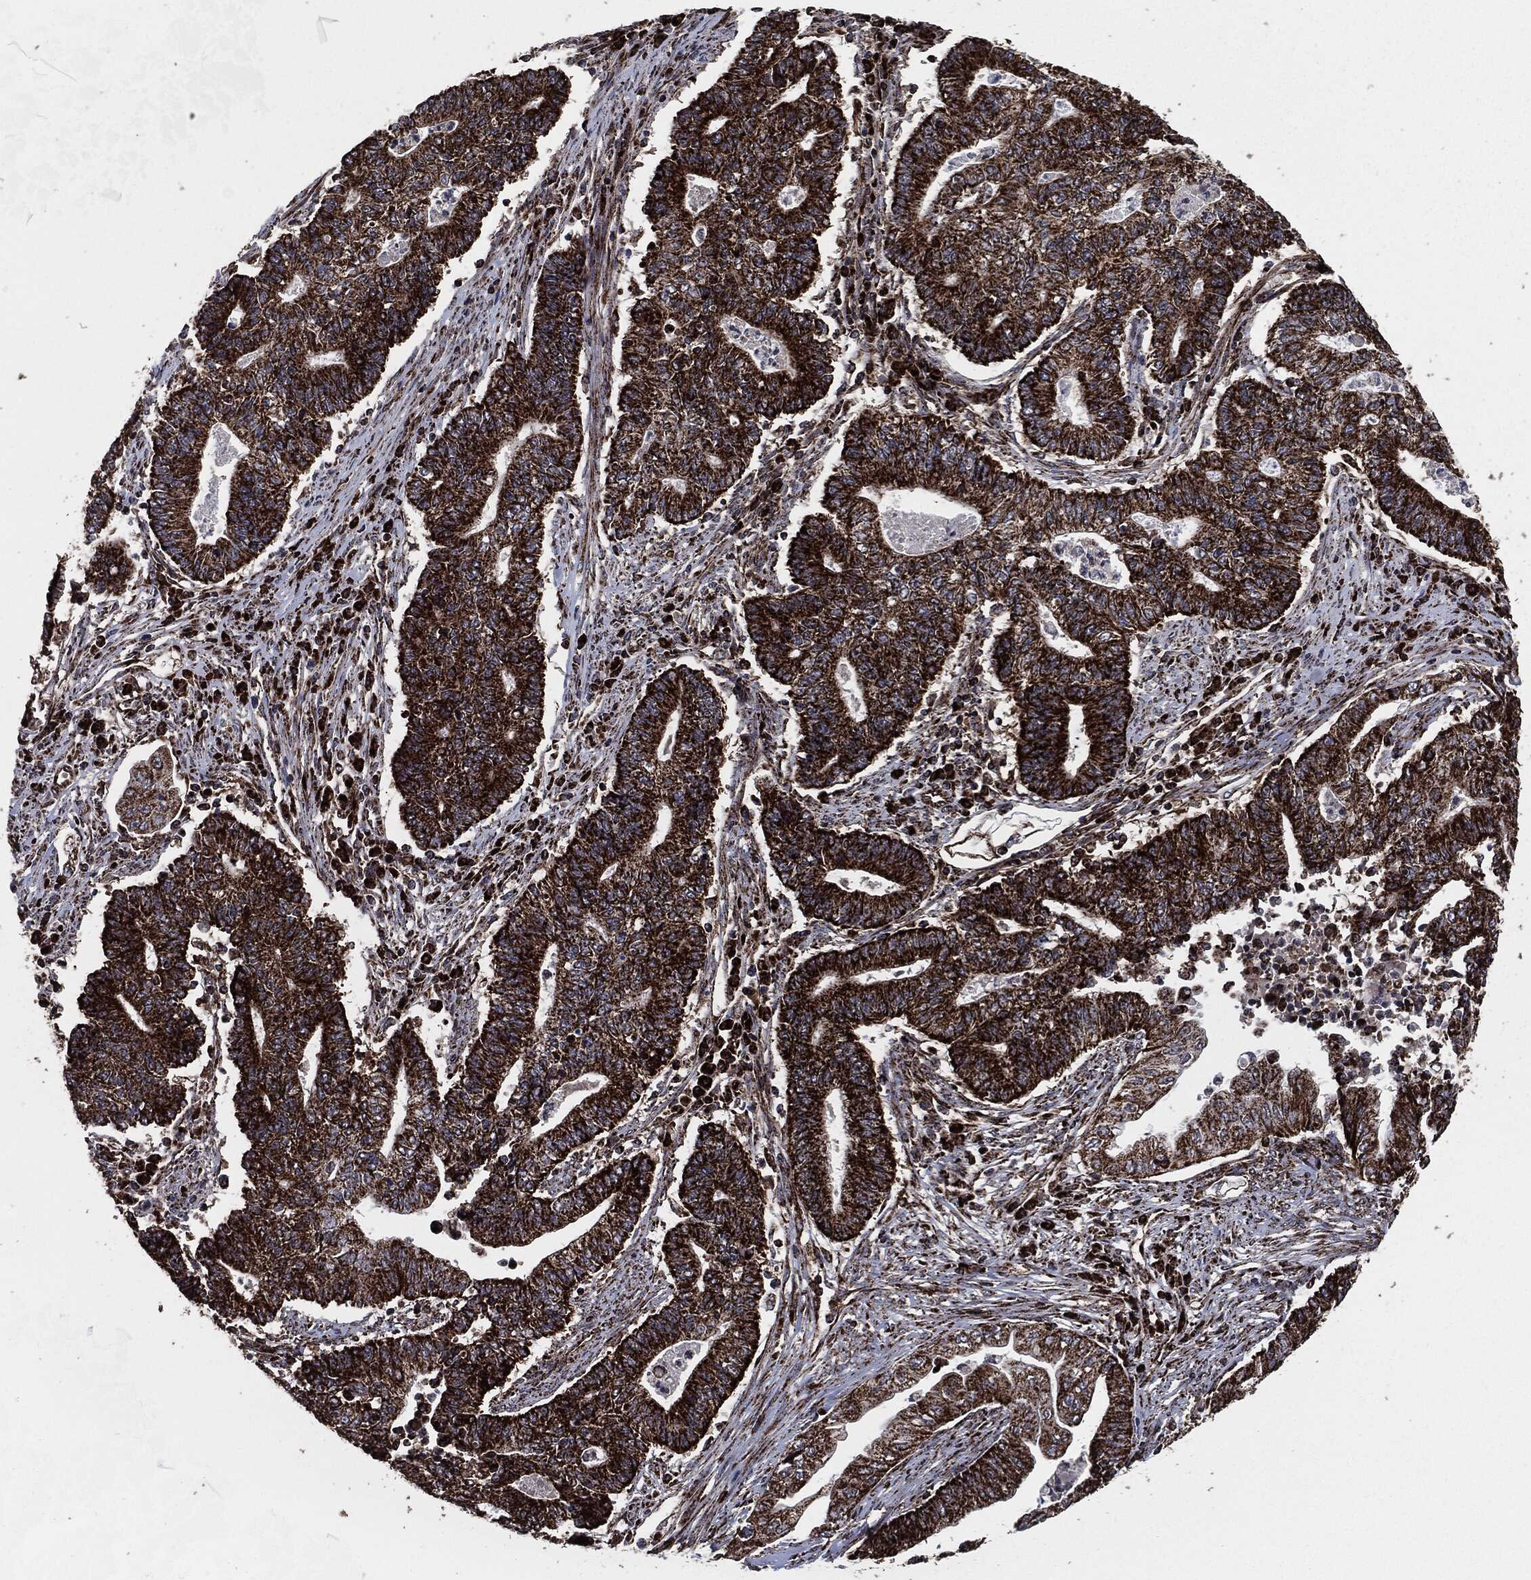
{"staining": {"intensity": "strong", "quantity": ">75%", "location": "cytoplasmic/membranous"}, "tissue": "endometrial cancer", "cell_type": "Tumor cells", "image_type": "cancer", "snomed": [{"axis": "morphology", "description": "Adenocarcinoma, NOS"}, {"axis": "topography", "description": "Uterus"}, {"axis": "topography", "description": "Endometrium"}], "caption": "IHC photomicrograph of neoplastic tissue: endometrial cancer stained using immunohistochemistry reveals high levels of strong protein expression localized specifically in the cytoplasmic/membranous of tumor cells, appearing as a cytoplasmic/membranous brown color.", "gene": "FH", "patient": {"sex": "female", "age": 54}}